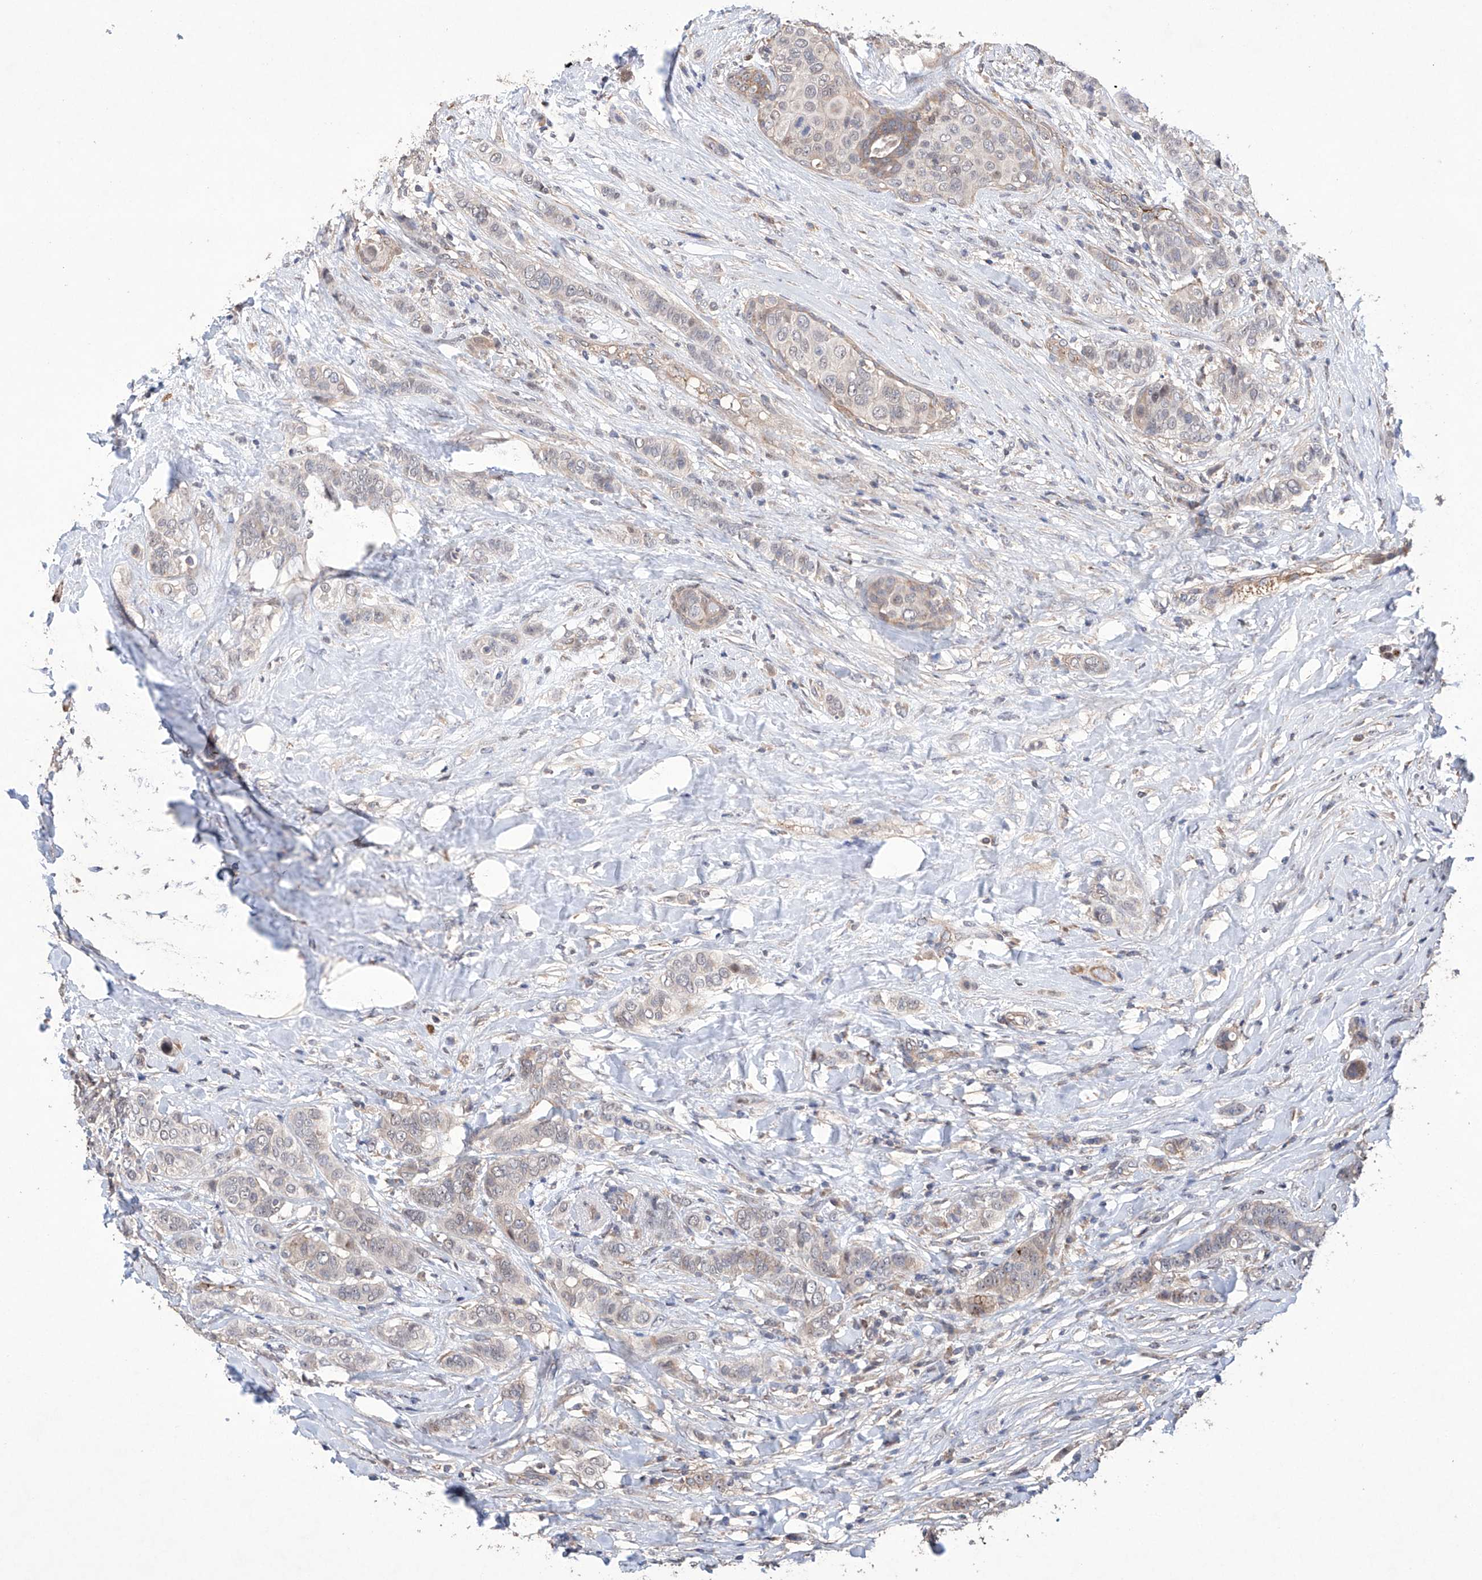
{"staining": {"intensity": "weak", "quantity": "25%-75%", "location": "cytoplasmic/membranous,nuclear"}, "tissue": "breast cancer", "cell_type": "Tumor cells", "image_type": "cancer", "snomed": [{"axis": "morphology", "description": "Lobular carcinoma"}, {"axis": "topography", "description": "Breast"}], "caption": "Immunohistochemistry (IHC) histopathology image of human lobular carcinoma (breast) stained for a protein (brown), which shows low levels of weak cytoplasmic/membranous and nuclear staining in approximately 25%-75% of tumor cells.", "gene": "AFG1L", "patient": {"sex": "female", "age": 51}}